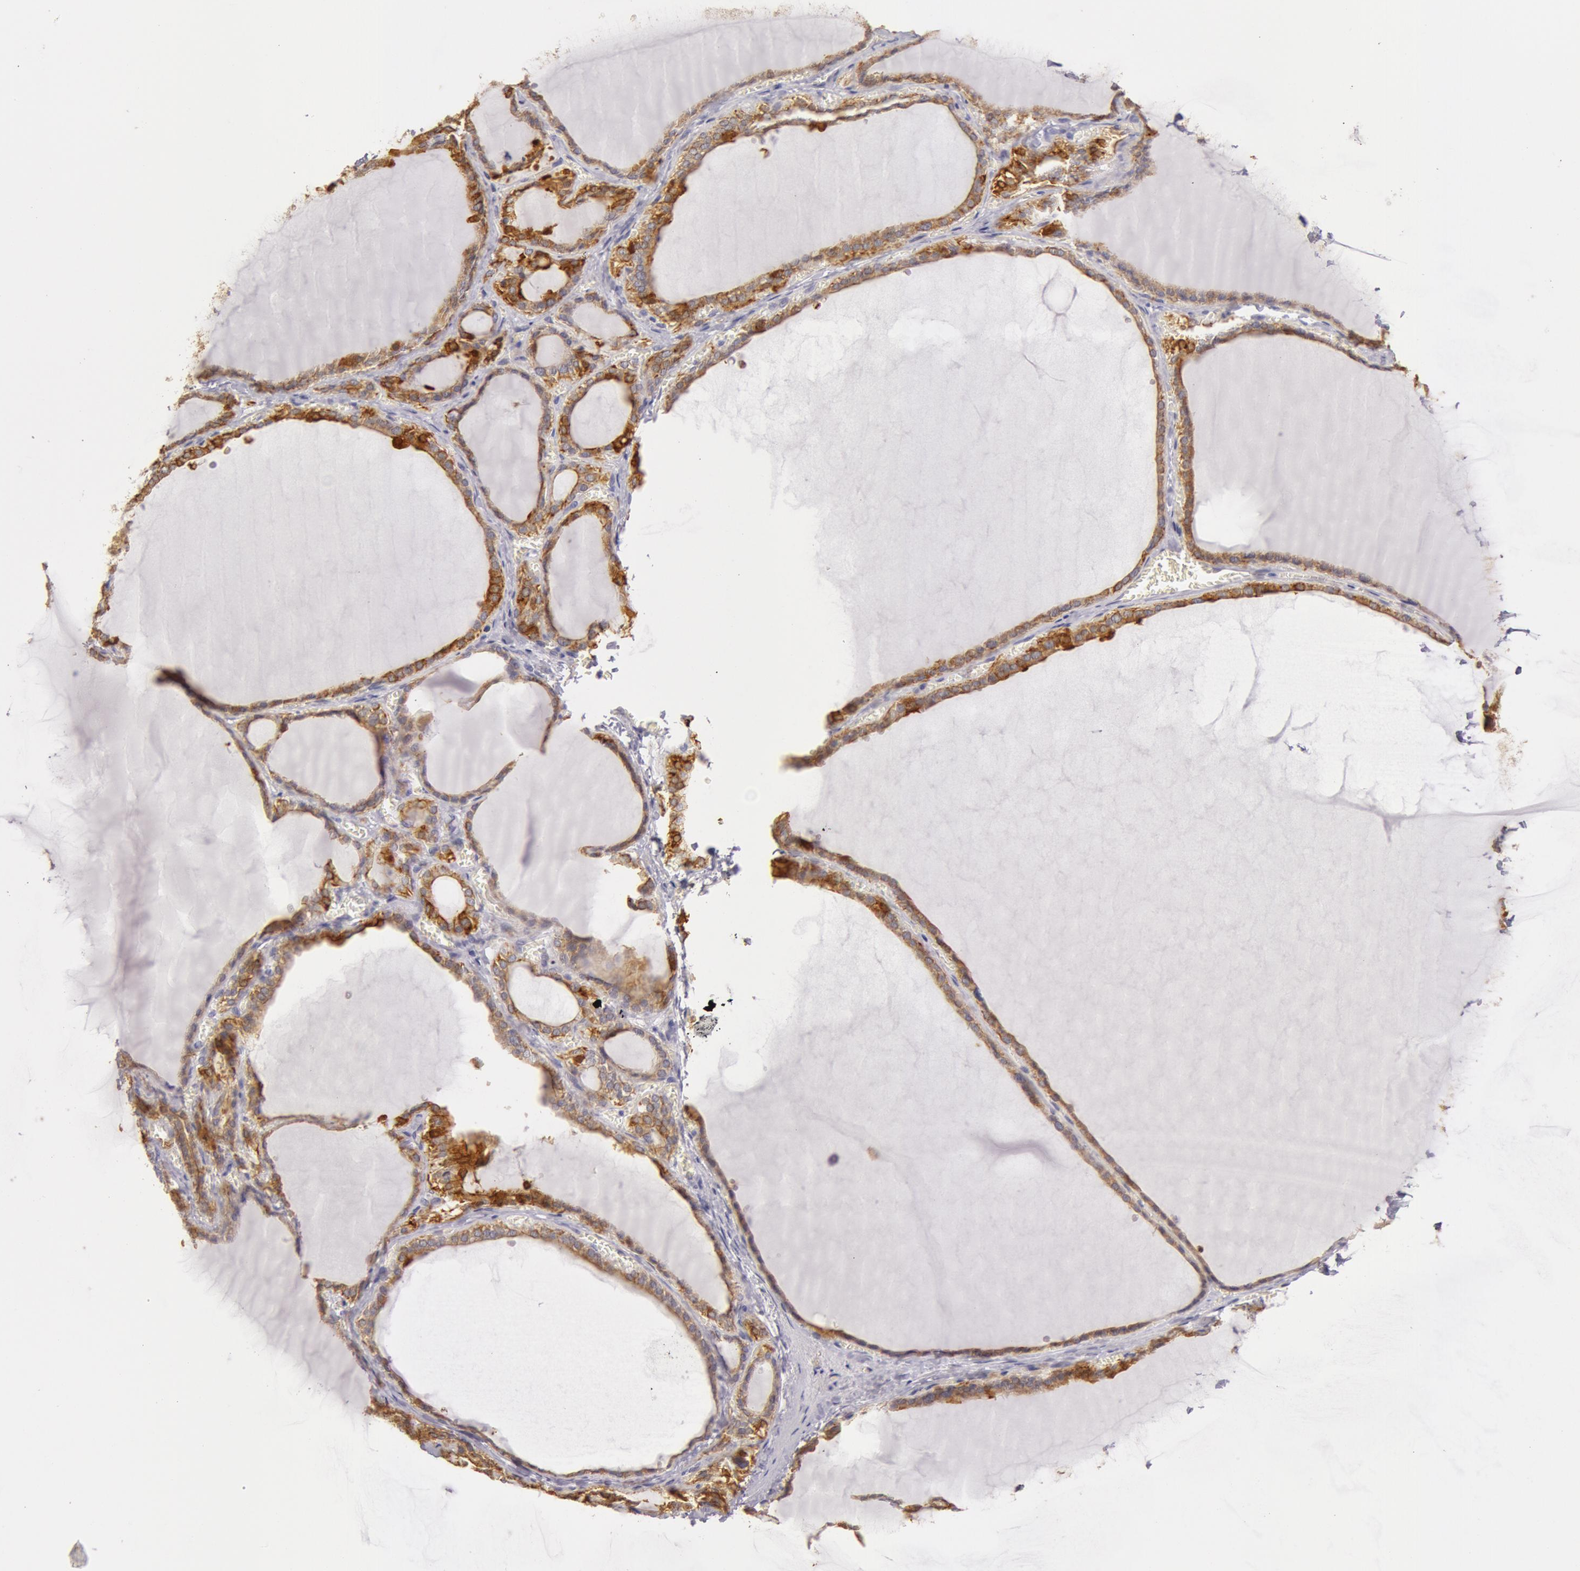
{"staining": {"intensity": "weak", "quantity": "25%-75%", "location": "cytoplasmic/membranous"}, "tissue": "thyroid gland", "cell_type": "Glandular cells", "image_type": "normal", "snomed": [{"axis": "morphology", "description": "Normal tissue, NOS"}, {"axis": "topography", "description": "Thyroid gland"}], "caption": "Protein expression analysis of normal thyroid gland exhibits weak cytoplasmic/membranous positivity in approximately 25%-75% of glandular cells.", "gene": "KRT18", "patient": {"sex": "female", "age": 55}}